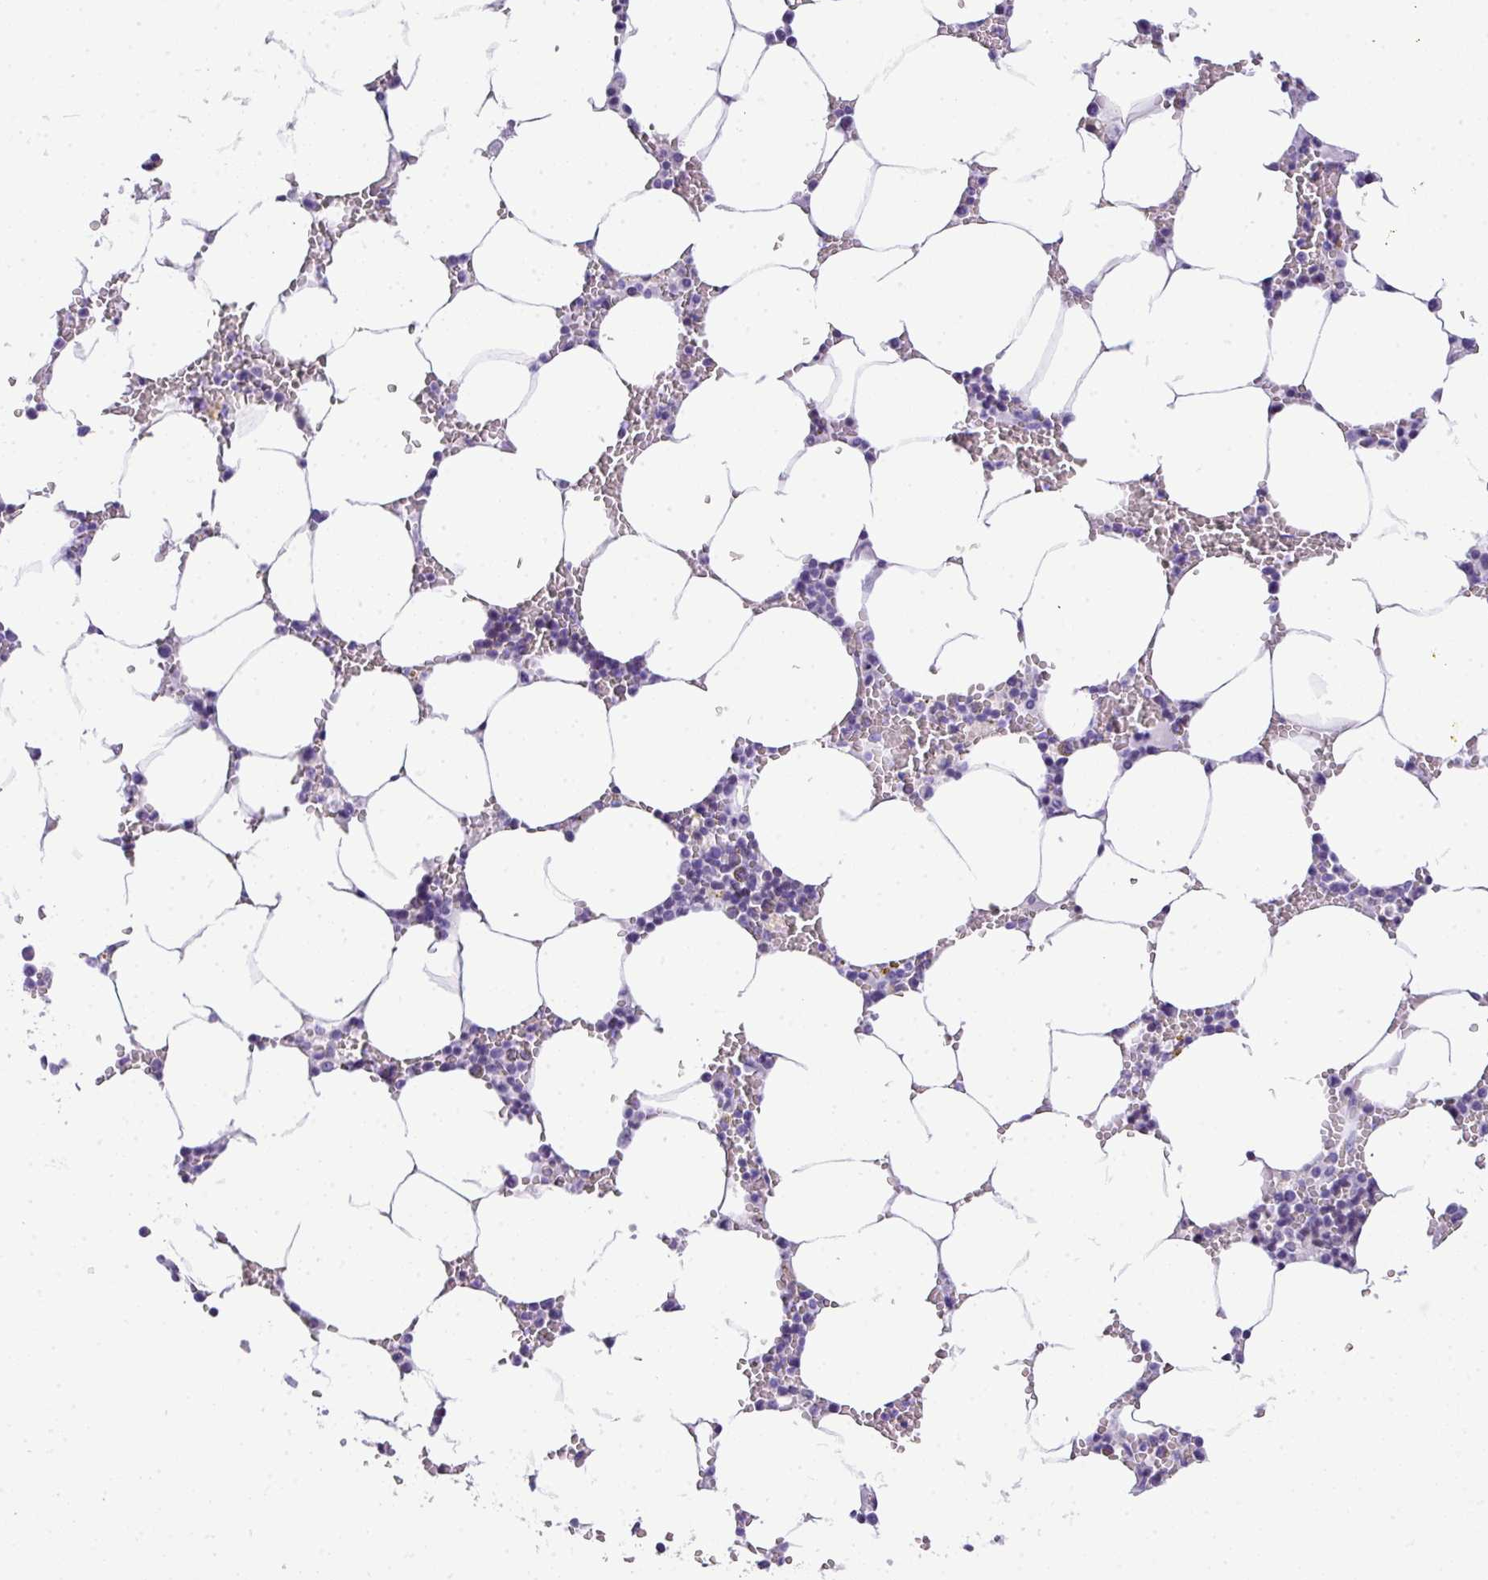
{"staining": {"intensity": "negative", "quantity": "none", "location": "none"}, "tissue": "bone marrow", "cell_type": "Hematopoietic cells", "image_type": "normal", "snomed": [{"axis": "morphology", "description": "Normal tissue, NOS"}, {"axis": "topography", "description": "Bone marrow"}], "caption": "The micrograph shows no significant expression in hematopoietic cells of bone marrow. (DAB (3,3'-diaminobenzidine) IHC with hematoxylin counter stain).", "gene": "MUC21", "patient": {"sex": "male", "age": 70}}